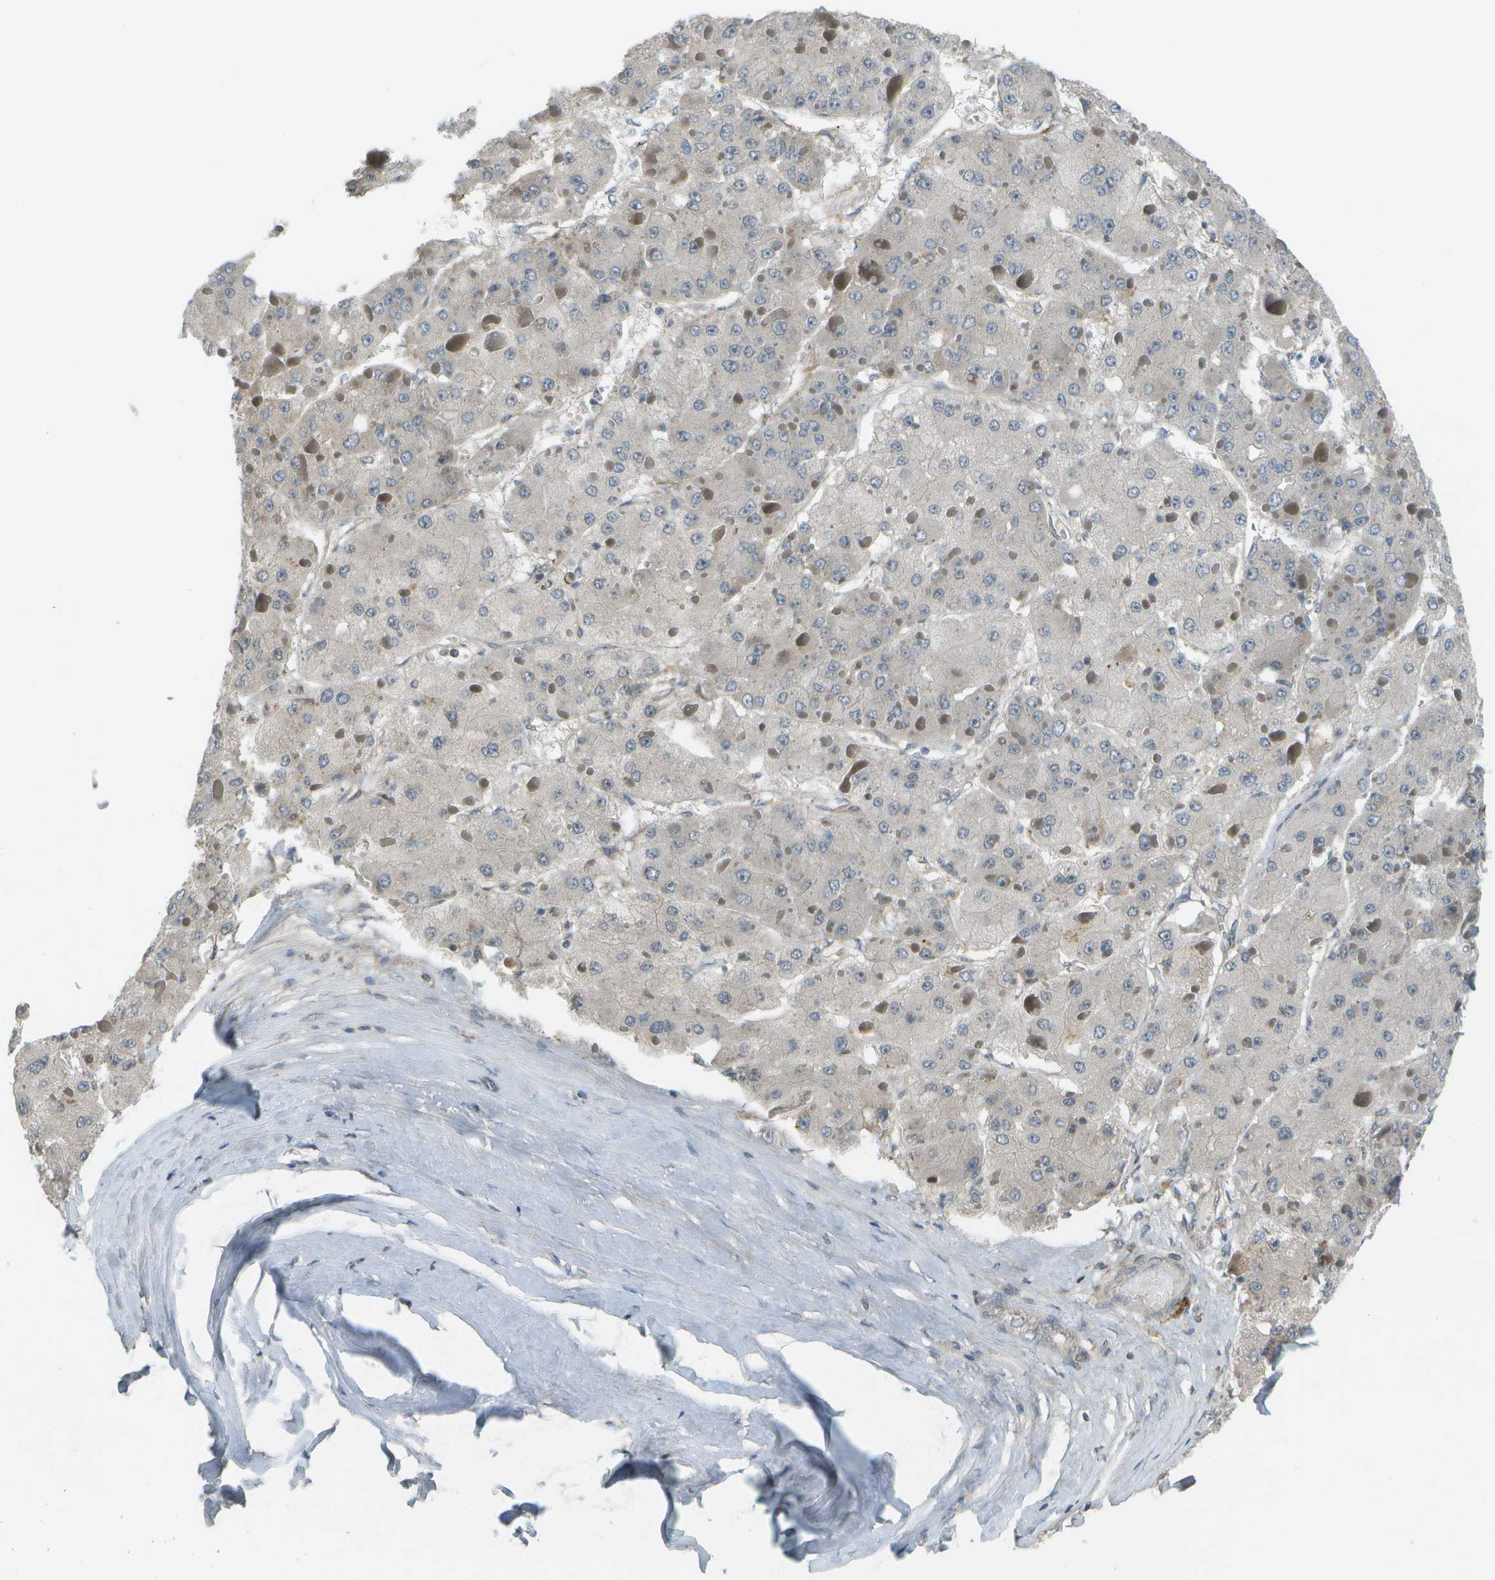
{"staining": {"intensity": "negative", "quantity": "none", "location": "none"}, "tissue": "liver cancer", "cell_type": "Tumor cells", "image_type": "cancer", "snomed": [{"axis": "morphology", "description": "Carcinoma, Hepatocellular, NOS"}, {"axis": "topography", "description": "Liver"}], "caption": "A photomicrograph of human liver cancer (hepatocellular carcinoma) is negative for staining in tumor cells. (DAB (3,3'-diaminobenzidine) immunohistochemistry (IHC), high magnification).", "gene": "WNK2", "patient": {"sex": "female", "age": 73}}